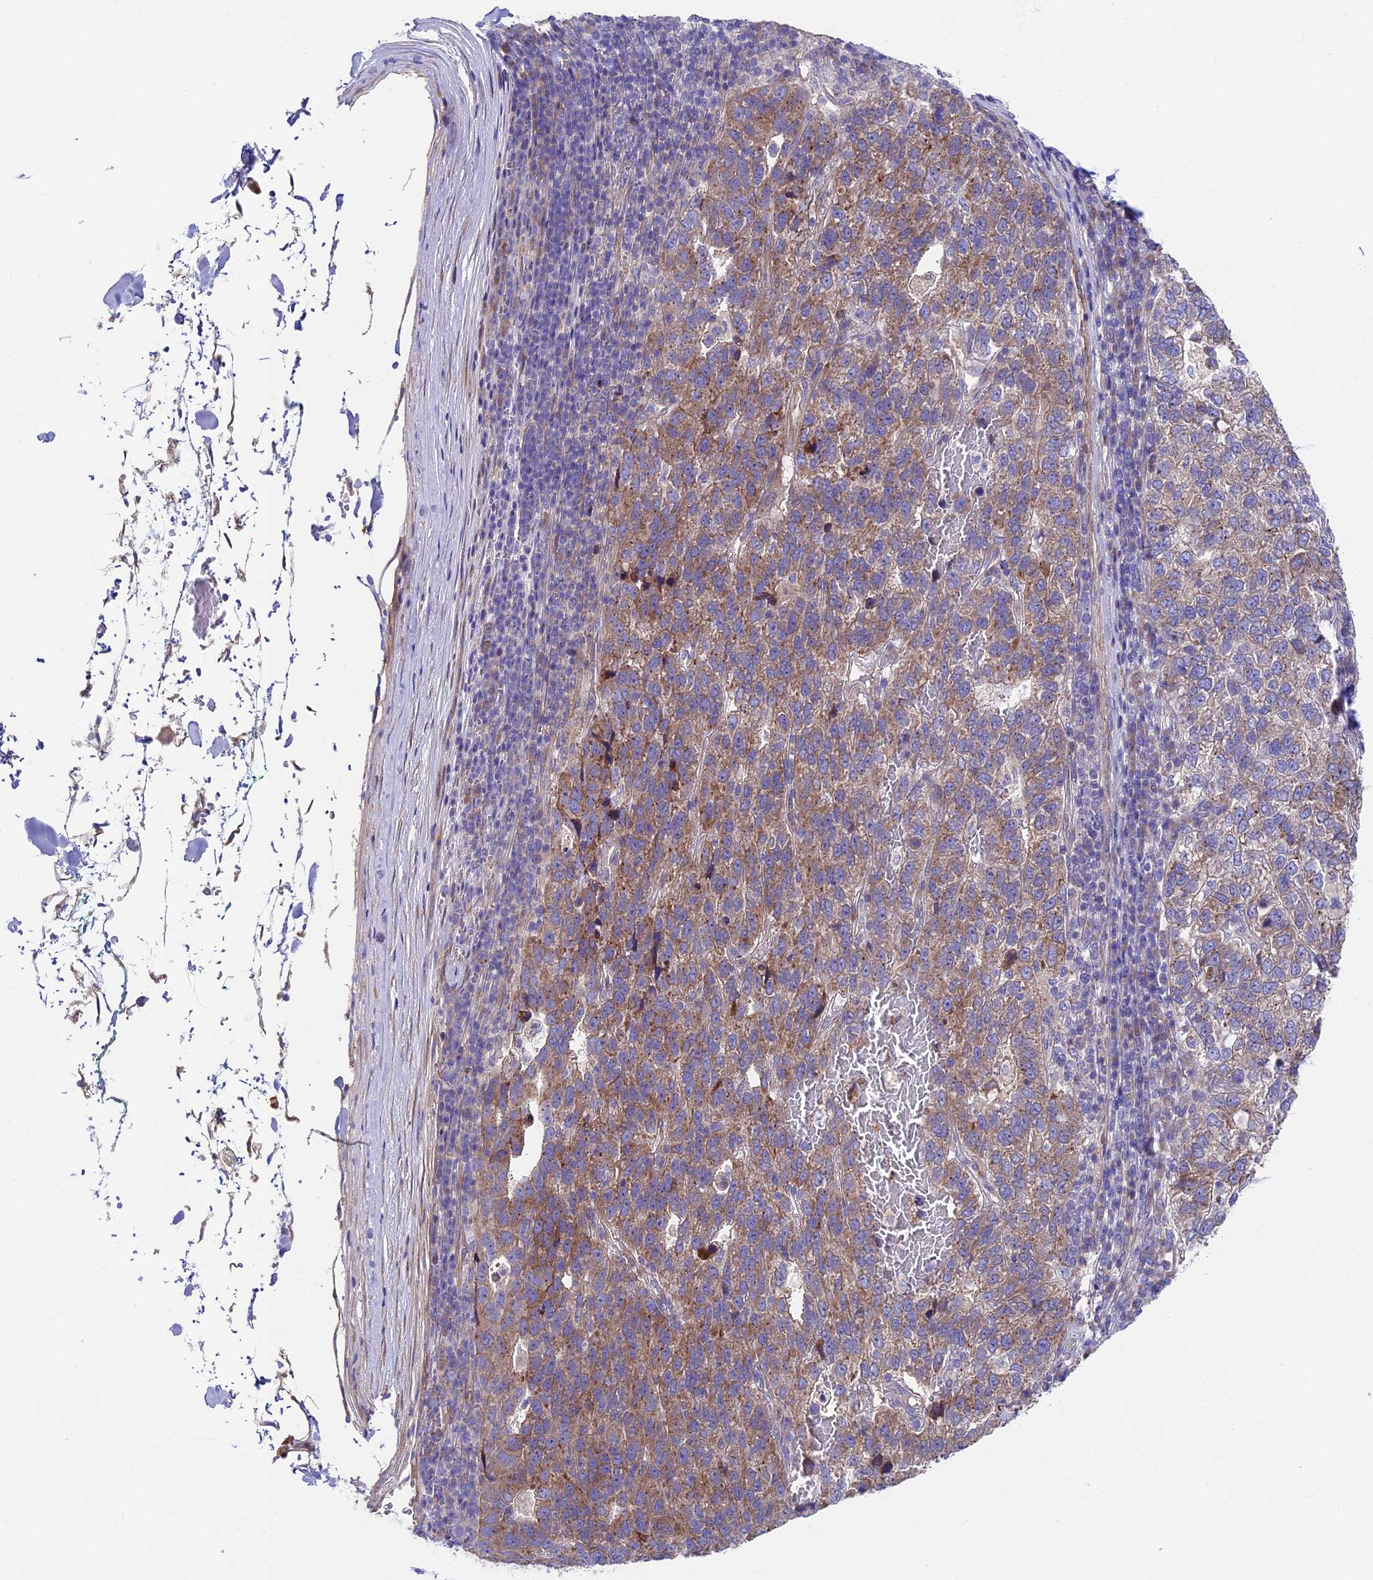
{"staining": {"intensity": "moderate", "quantity": "25%-75%", "location": "cytoplasmic/membranous"}, "tissue": "pancreatic cancer", "cell_type": "Tumor cells", "image_type": "cancer", "snomed": [{"axis": "morphology", "description": "Adenocarcinoma, NOS"}, {"axis": "topography", "description": "Pancreas"}], "caption": "Immunohistochemical staining of human adenocarcinoma (pancreatic) shows medium levels of moderate cytoplasmic/membranous protein staining in about 25%-75% of tumor cells.", "gene": "PIGU", "patient": {"sex": "female", "age": 61}}